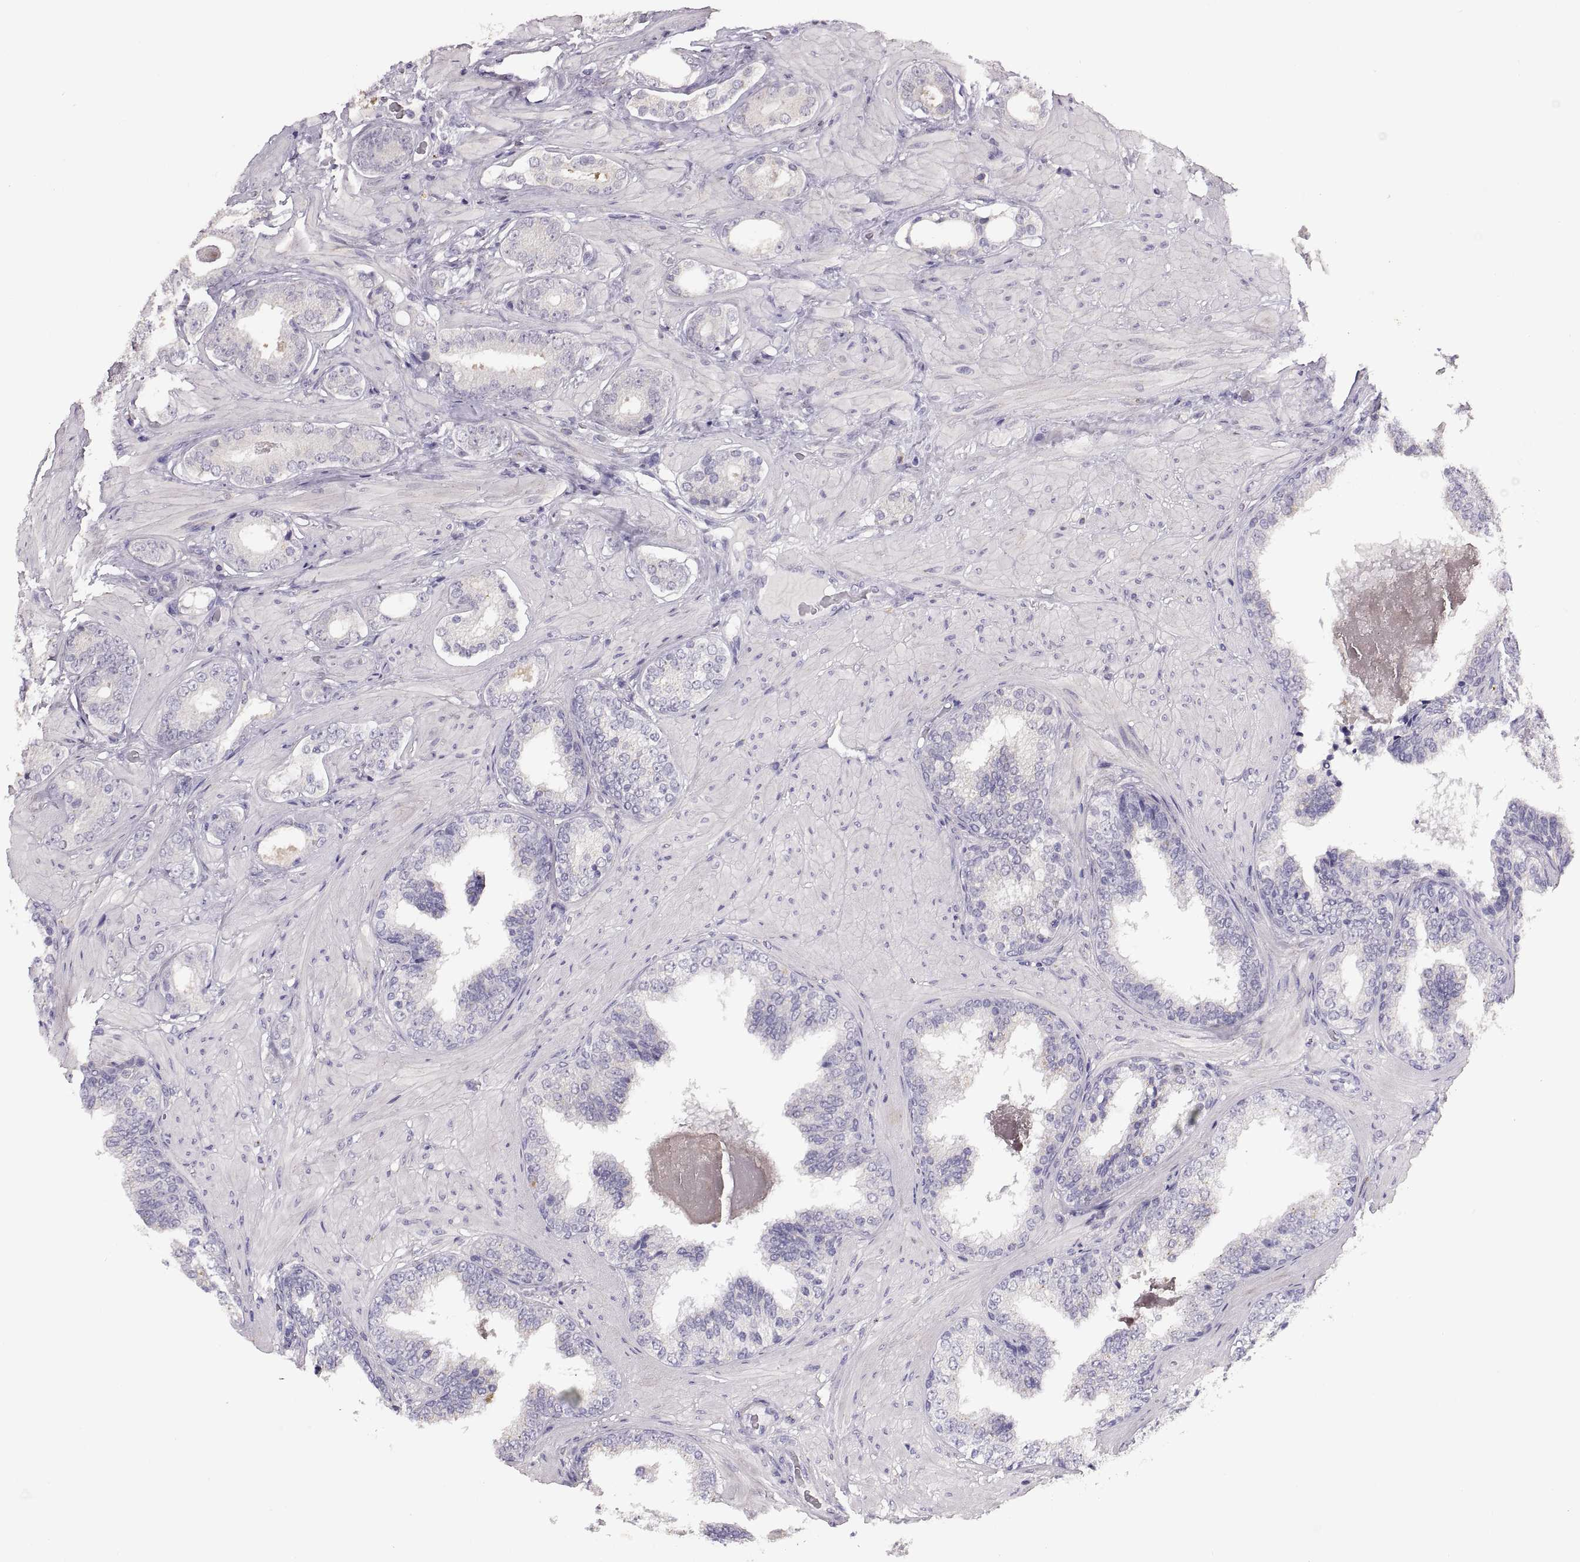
{"staining": {"intensity": "negative", "quantity": "none", "location": "none"}, "tissue": "prostate cancer", "cell_type": "Tumor cells", "image_type": "cancer", "snomed": [{"axis": "morphology", "description": "Adenocarcinoma, Low grade"}, {"axis": "topography", "description": "Prostate"}], "caption": "IHC of adenocarcinoma (low-grade) (prostate) demonstrates no staining in tumor cells.", "gene": "MAGEB18", "patient": {"sex": "male", "age": 60}}